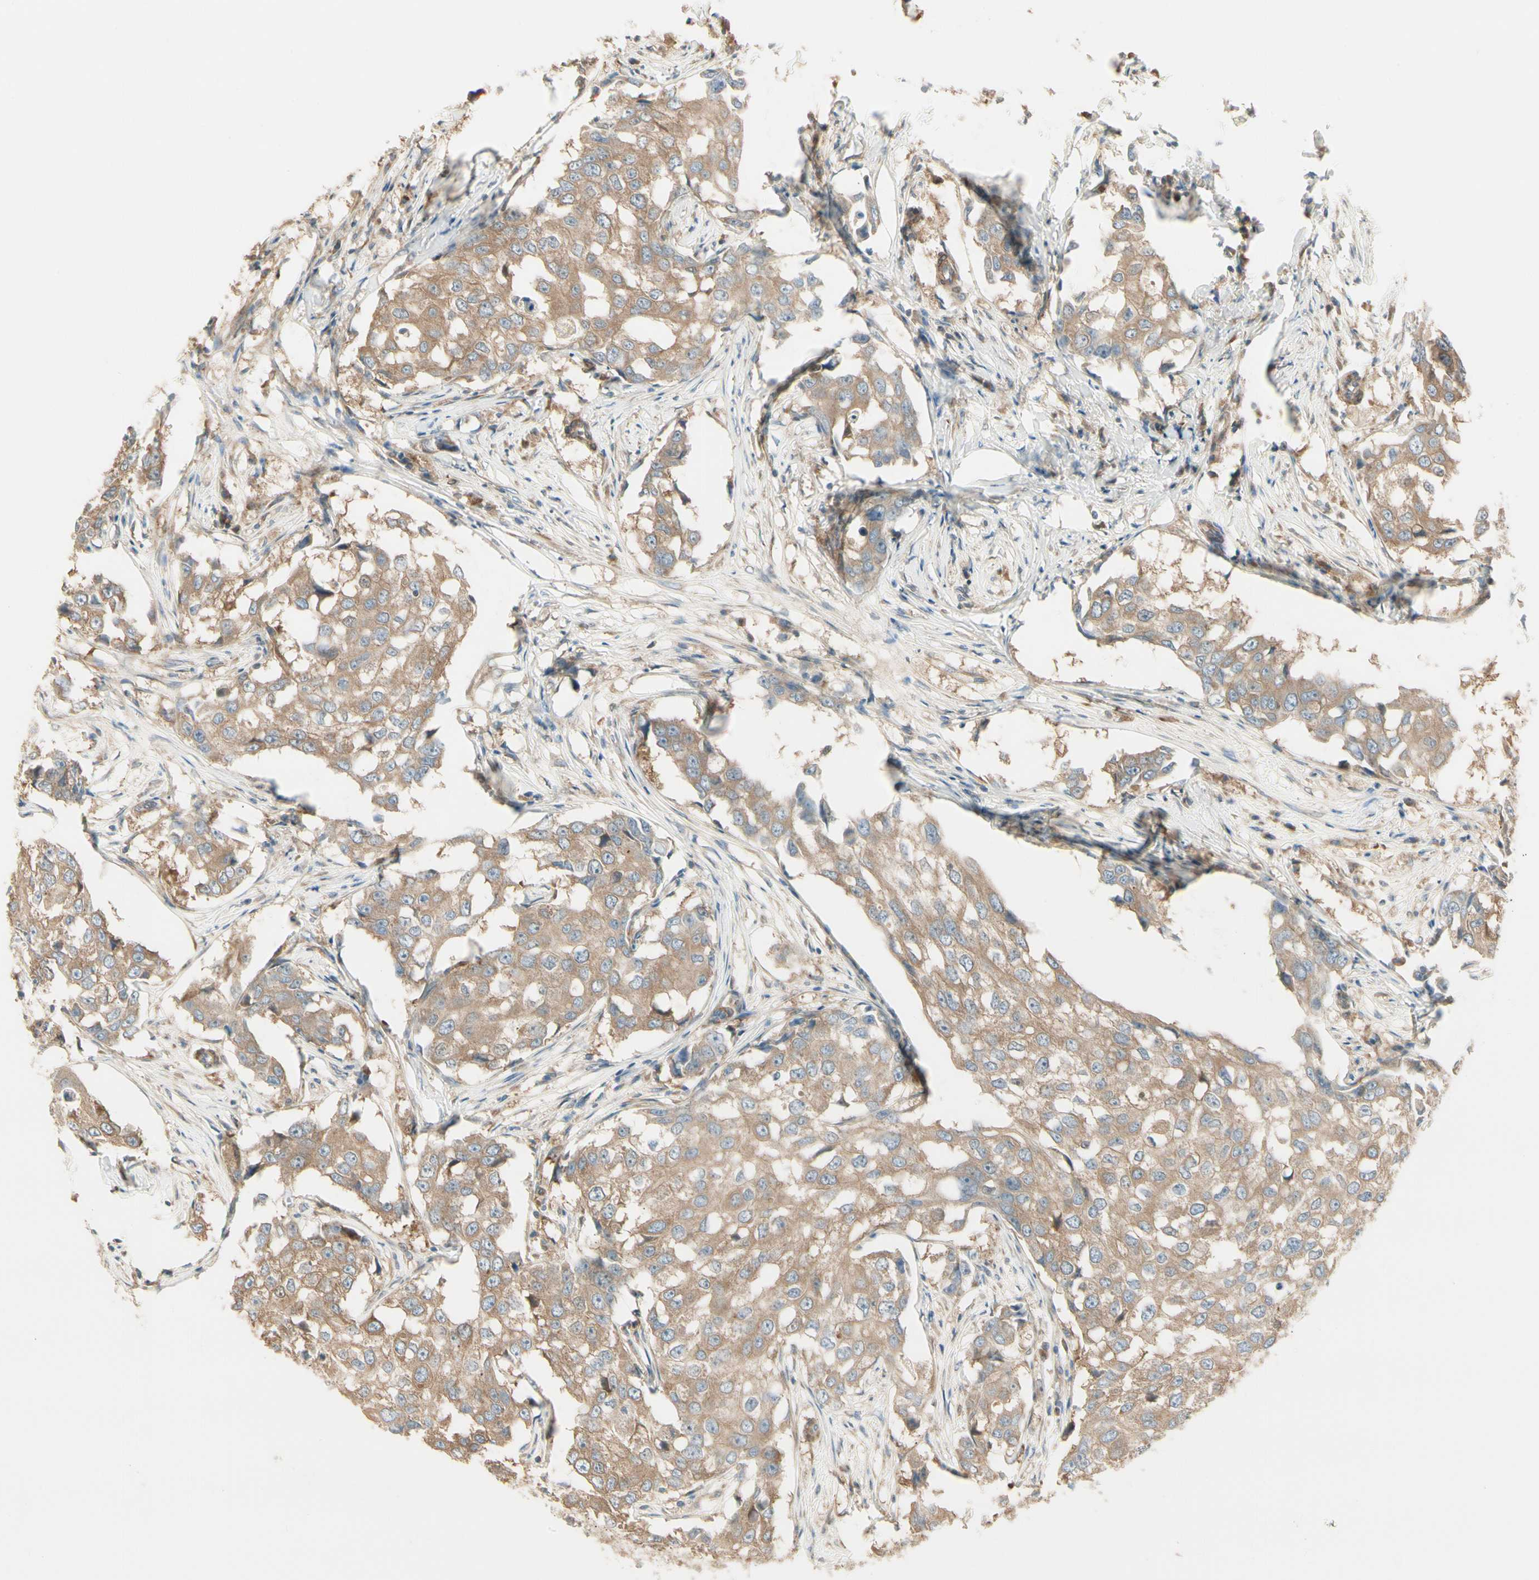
{"staining": {"intensity": "moderate", "quantity": ">75%", "location": "cytoplasmic/membranous"}, "tissue": "breast cancer", "cell_type": "Tumor cells", "image_type": "cancer", "snomed": [{"axis": "morphology", "description": "Duct carcinoma"}, {"axis": "topography", "description": "Breast"}], "caption": "DAB immunohistochemical staining of breast cancer (infiltrating ductal carcinoma) shows moderate cytoplasmic/membranous protein expression in about >75% of tumor cells.", "gene": "IRAG1", "patient": {"sex": "female", "age": 27}}